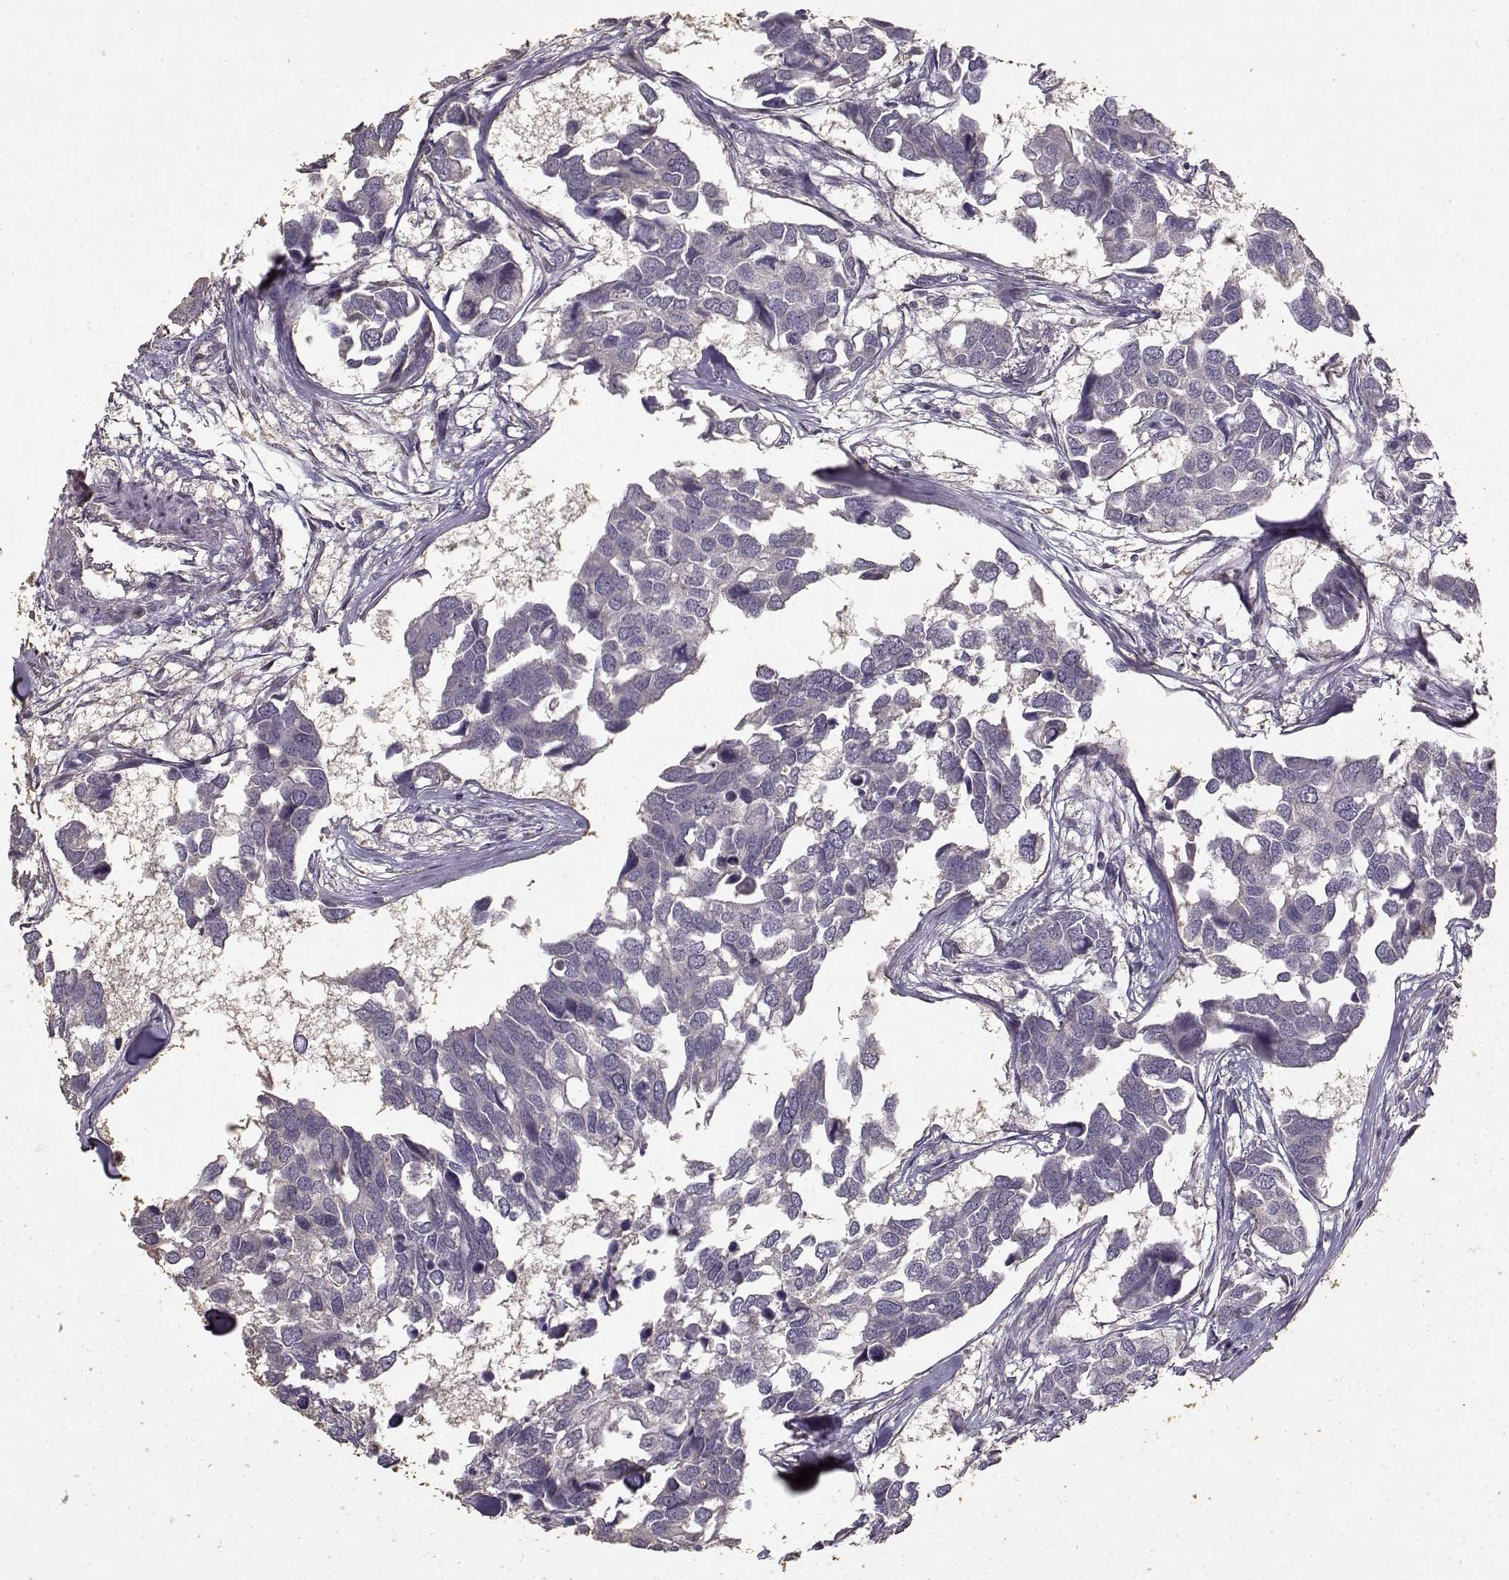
{"staining": {"intensity": "negative", "quantity": "none", "location": "none"}, "tissue": "breast cancer", "cell_type": "Tumor cells", "image_type": "cancer", "snomed": [{"axis": "morphology", "description": "Duct carcinoma"}, {"axis": "topography", "description": "Breast"}], "caption": "An immunohistochemistry histopathology image of infiltrating ductal carcinoma (breast) is shown. There is no staining in tumor cells of infiltrating ductal carcinoma (breast).", "gene": "UROC1", "patient": {"sex": "female", "age": 83}}